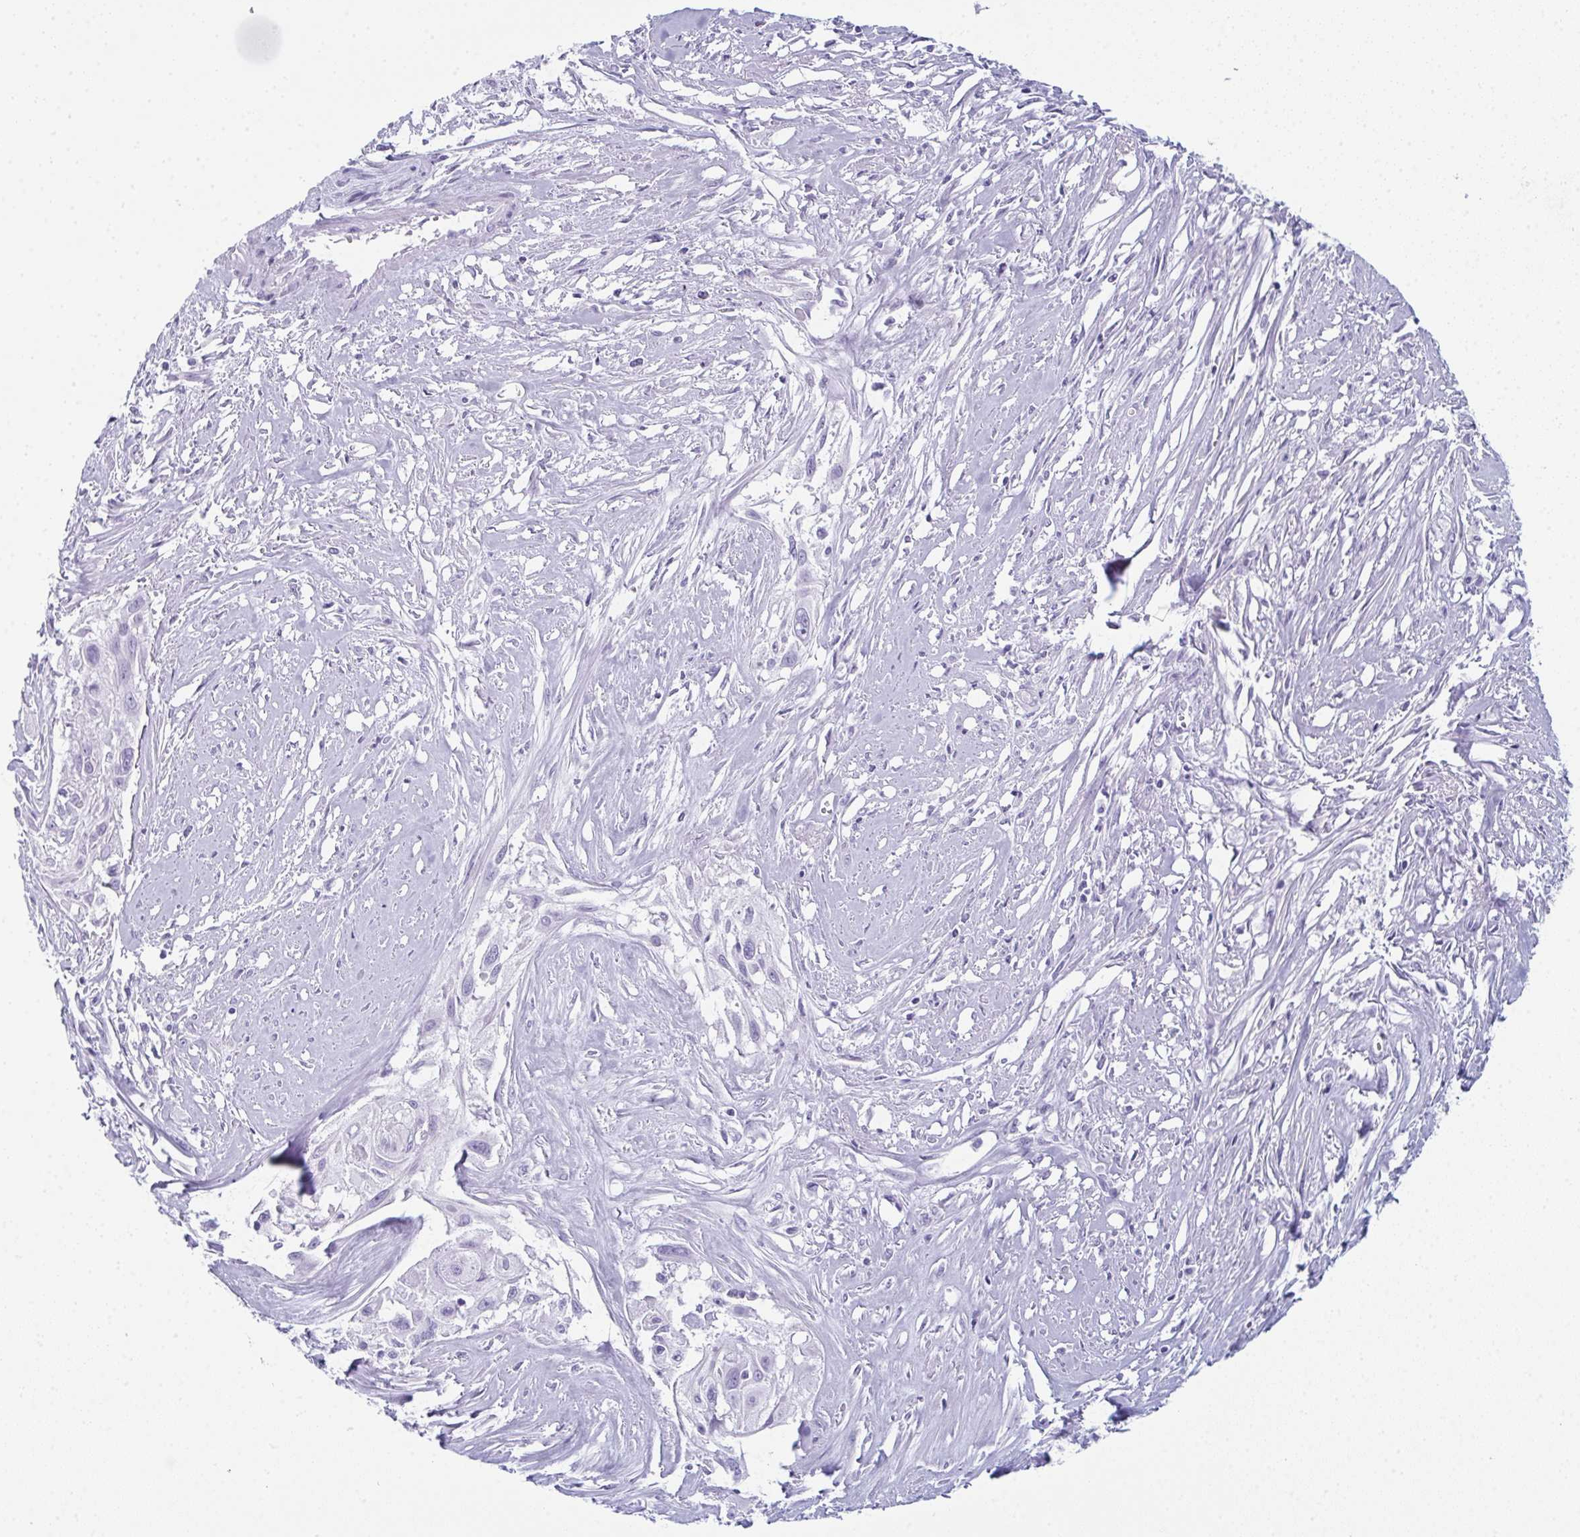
{"staining": {"intensity": "negative", "quantity": "none", "location": "none"}, "tissue": "cervical cancer", "cell_type": "Tumor cells", "image_type": "cancer", "snomed": [{"axis": "morphology", "description": "Squamous cell carcinoma, NOS"}, {"axis": "topography", "description": "Cervix"}], "caption": "High power microscopy micrograph of an immunohistochemistry photomicrograph of squamous cell carcinoma (cervical), revealing no significant staining in tumor cells.", "gene": "ENKUR", "patient": {"sex": "female", "age": 49}}